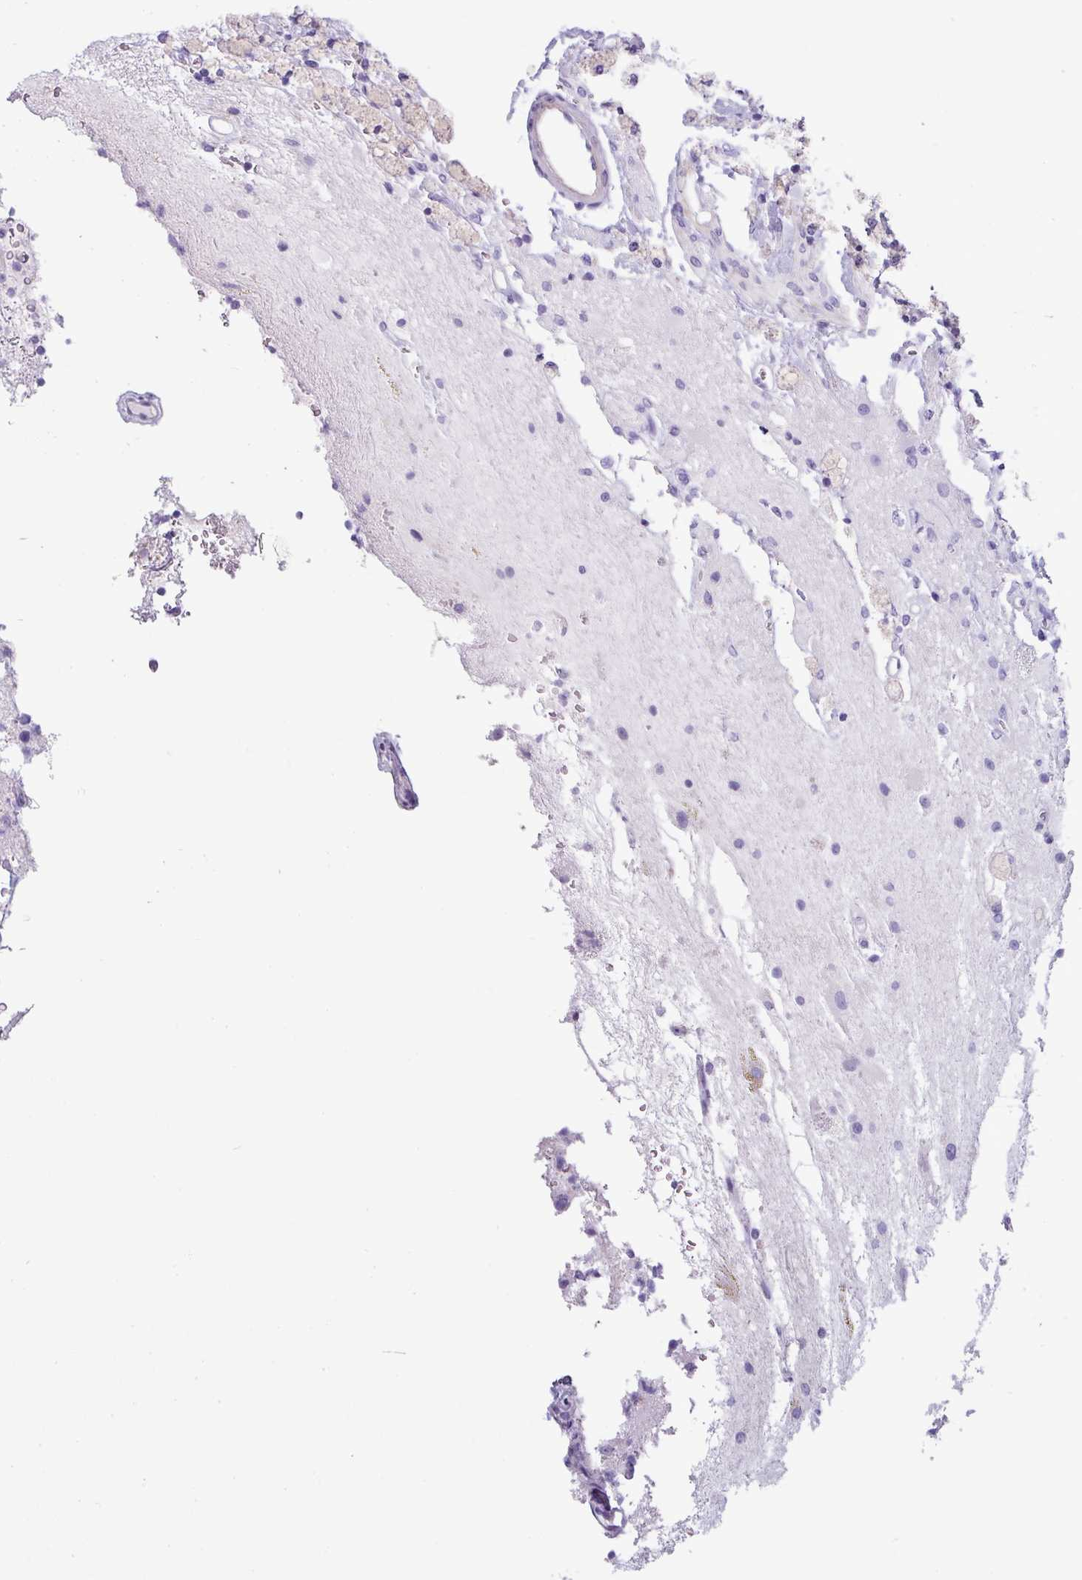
{"staining": {"intensity": "negative", "quantity": "none", "location": "none"}, "tissue": "glioma", "cell_type": "Tumor cells", "image_type": "cancer", "snomed": [{"axis": "morphology", "description": "Glioma, malignant, High grade"}, {"axis": "topography", "description": "Brain"}], "caption": "Immunohistochemistry (IHC) micrograph of neoplastic tissue: glioma stained with DAB exhibits no significant protein expression in tumor cells. Brightfield microscopy of immunohistochemistry stained with DAB (3,3'-diaminobenzidine) (brown) and hematoxylin (blue), captured at high magnification.", "gene": "VCX2", "patient": {"sex": "male", "age": 34}}